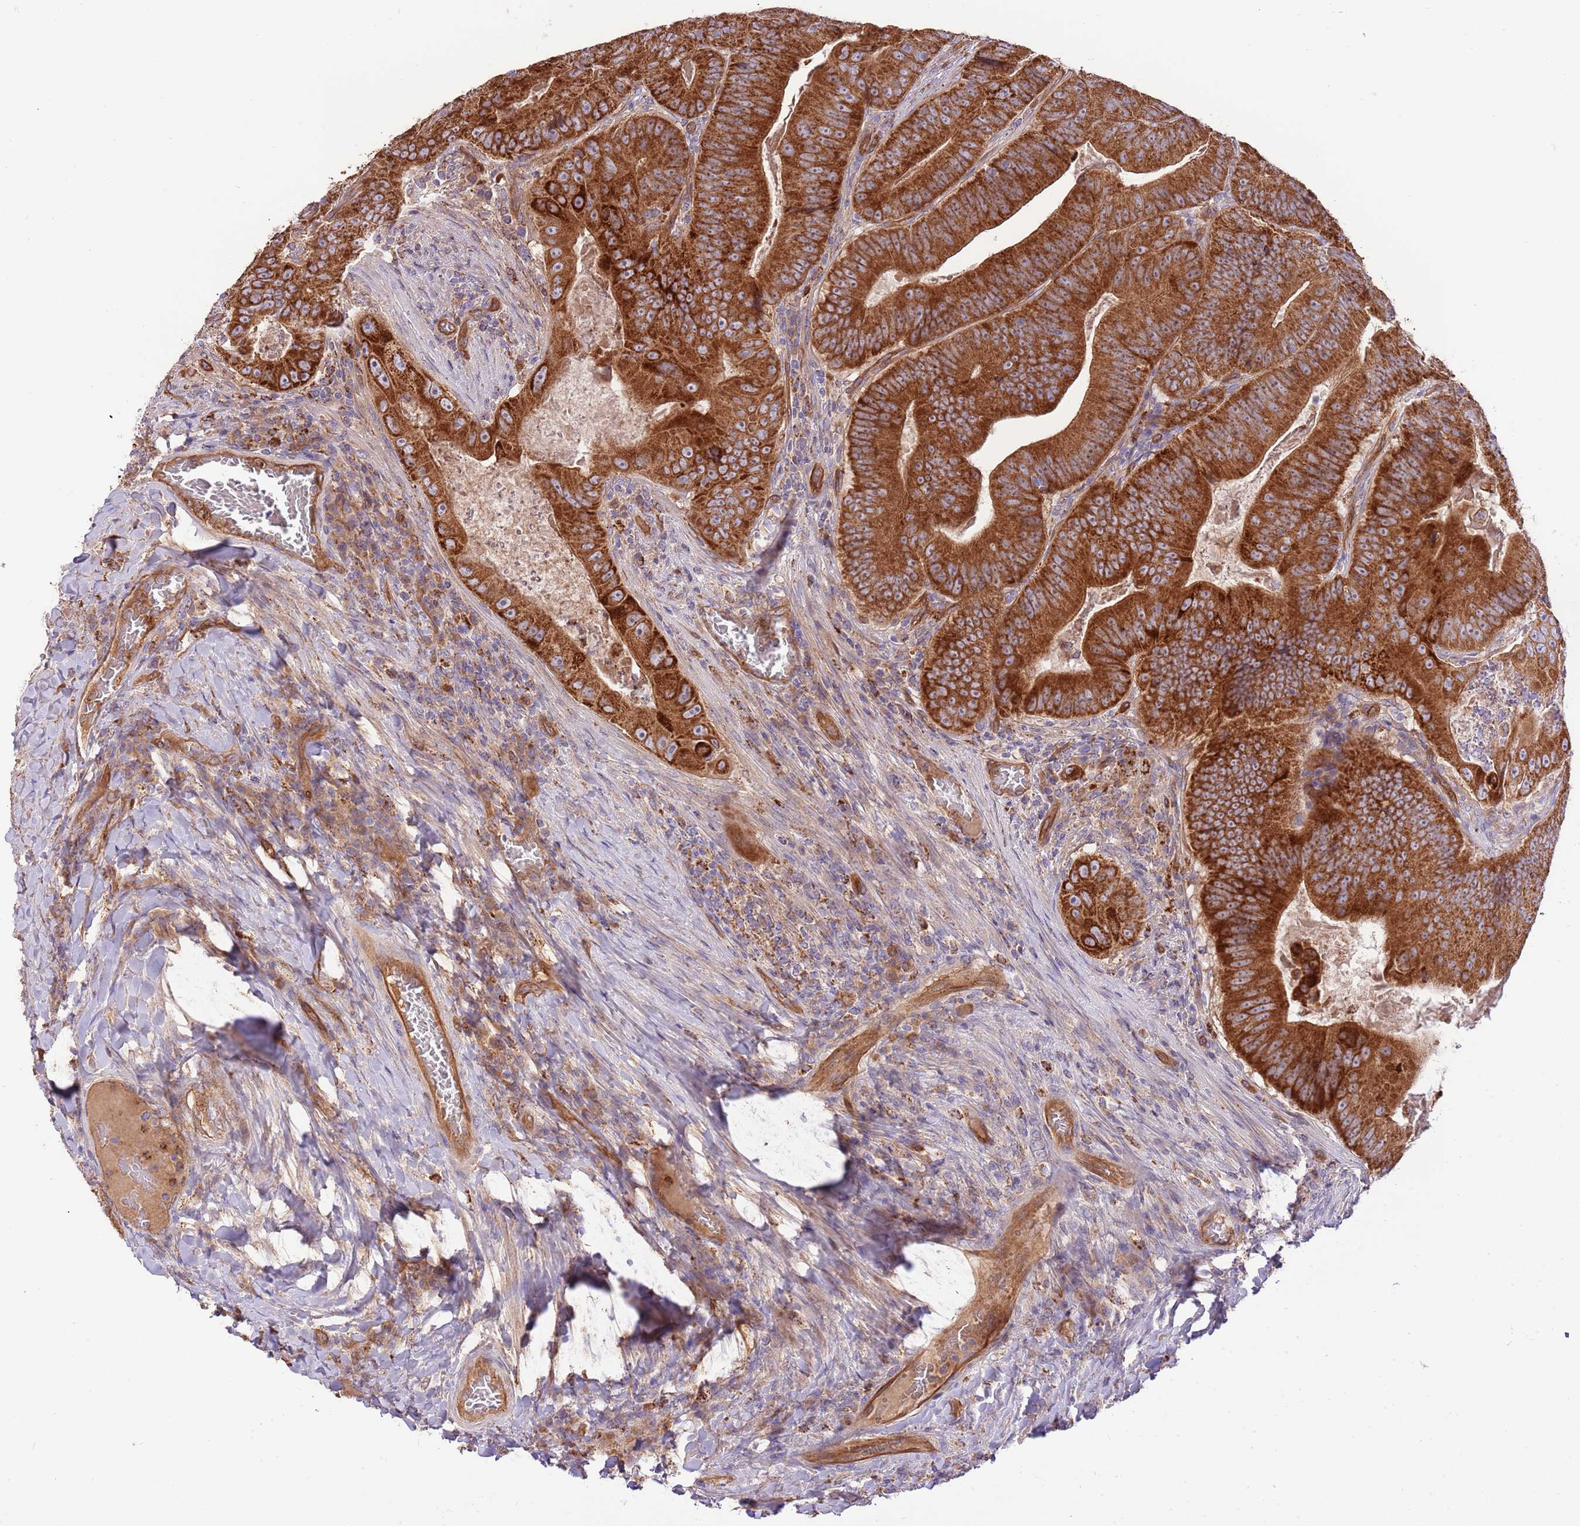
{"staining": {"intensity": "strong", "quantity": ">75%", "location": "cytoplasmic/membranous"}, "tissue": "colorectal cancer", "cell_type": "Tumor cells", "image_type": "cancer", "snomed": [{"axis": "morphology", "description": "Adenocarcinoma, NOS"}, {"axis": "topography", "description": "Colon"}], "caption": "Immunohistochemistry histopathology image of neoplastic tissue: colorectal adenocarcinoma stained using immunohistochemistry (IHC) exhibits high levels of strong protein expression localized specifically in the cytoplasmic/membranous of tumor cells, appearing as a cytoplasmic/membranous brown color.", "gene": "DOCK6", "patient": {"sex": "female", "age": 86}}